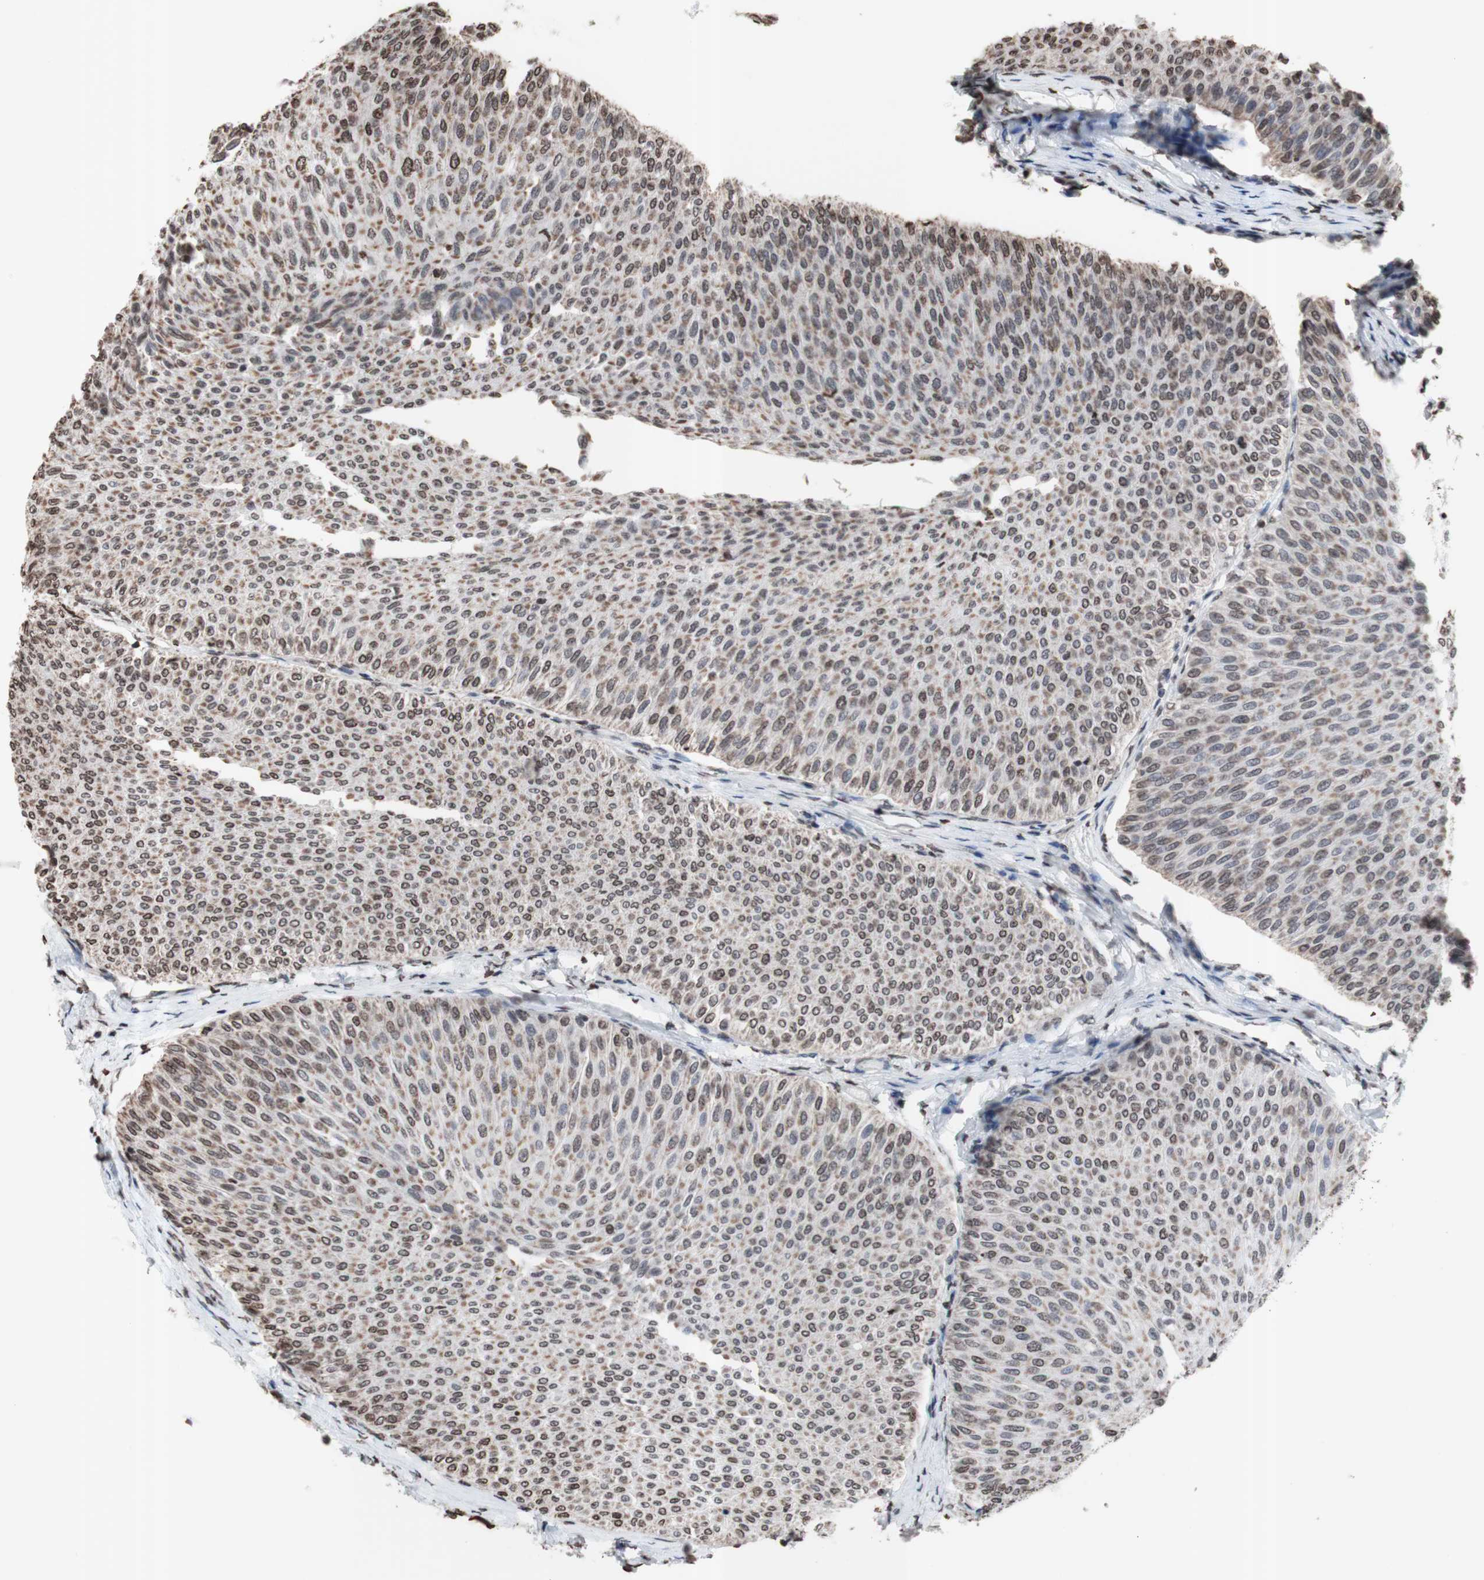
{"staining": {"intensity": "moderate", "quantity": "25%-75%", "location": "nuclear"}, "tissue": "urothelial cancer", "cell_type": "Tumor cells", "image_type": "cancer", "snomed": [{"axis": "morphology", "description": "Urothelial carcinoma, Low grade"}, {"axis": "topography", "description": "Urinary bladder"}], "caption": "Immunohistochemistry photomicrograph of human urothelial cancer stained for a protein (brown), which demonstrates medium levels of moderate nuclear positivity in approximately 25%-75% of tumor cells.", "gene": "SNAI2", "patient": {"sex": "male", "age": 78}}